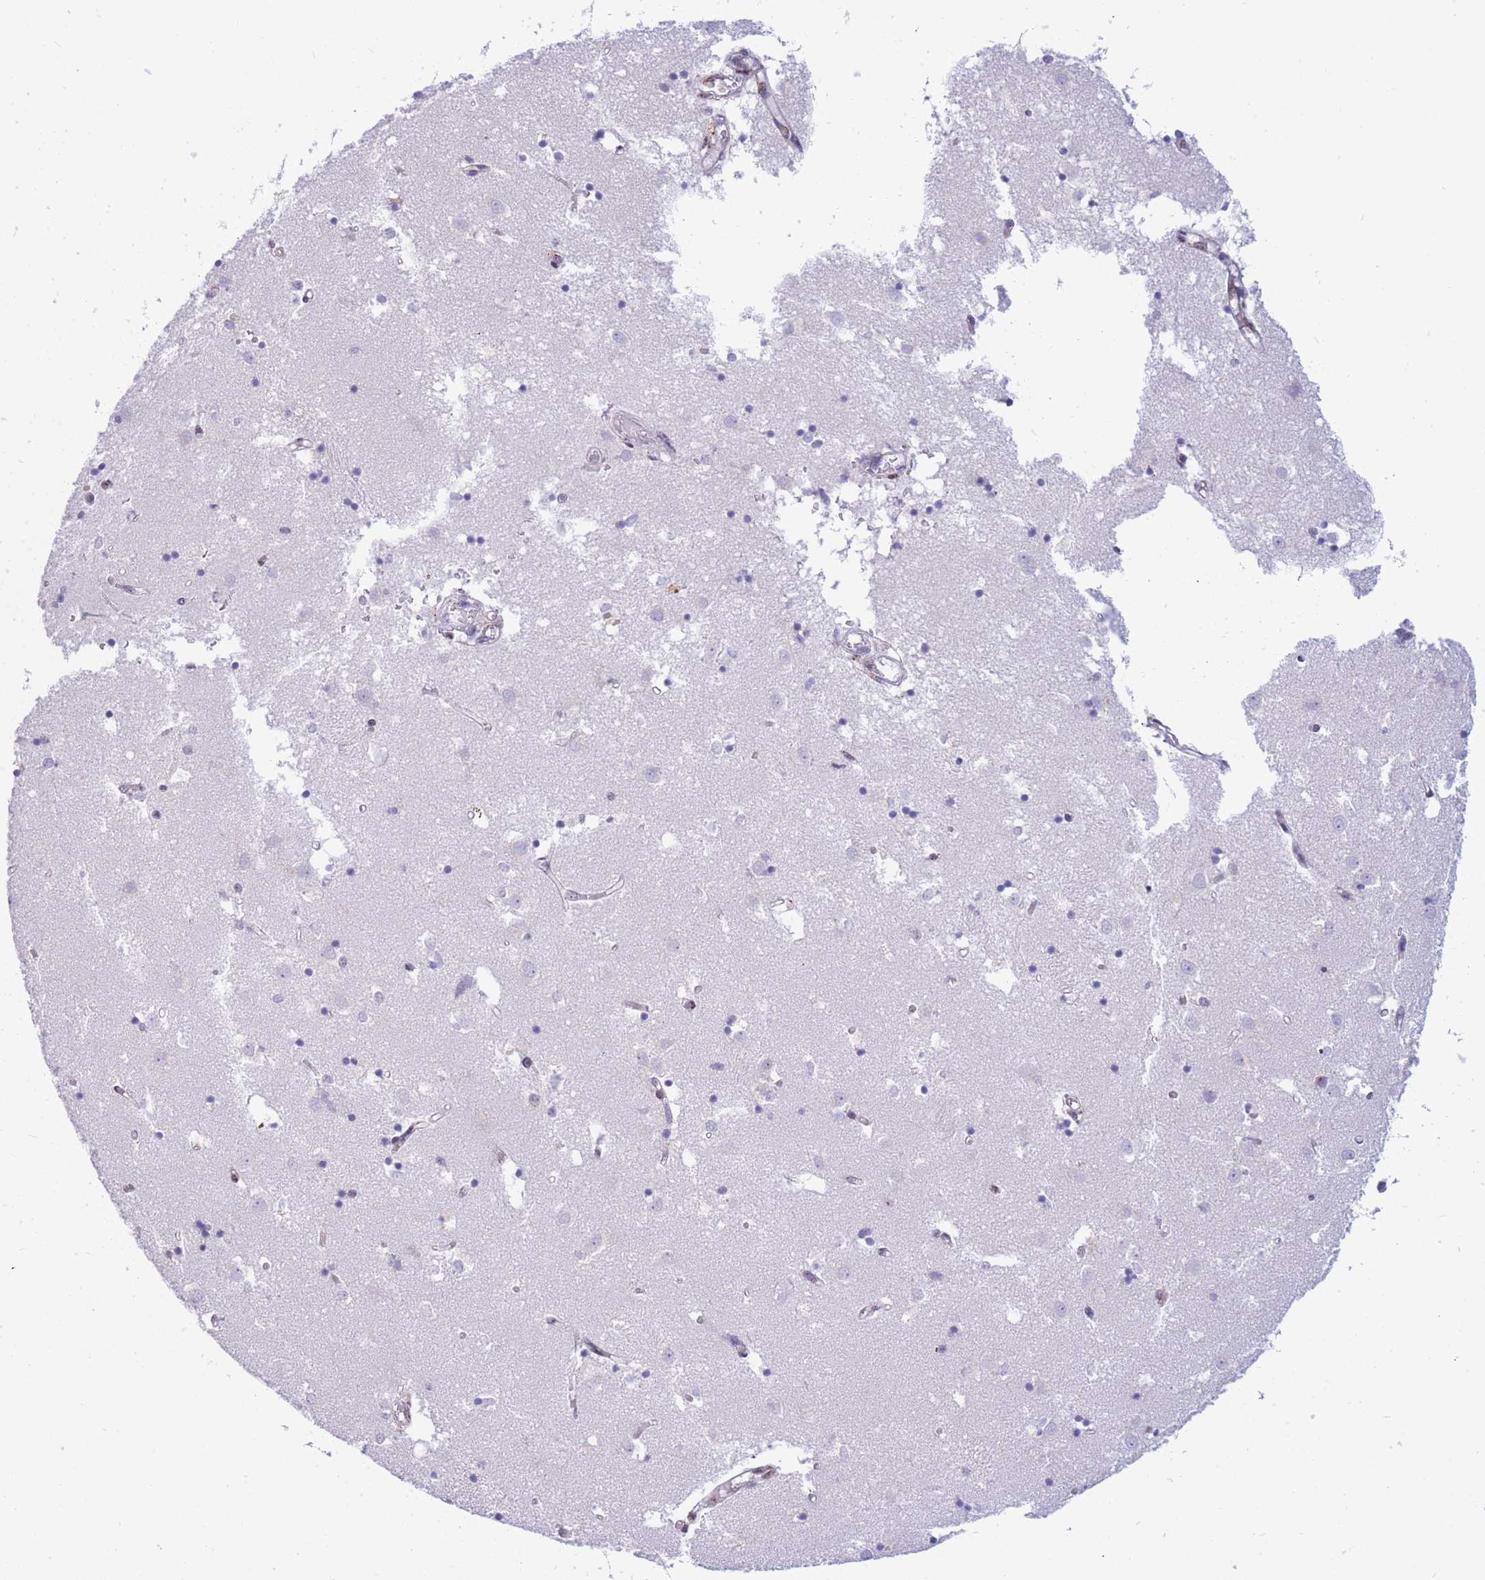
{"staining": {"intensity": "negative", "quantity": "none", "location": "none"}, "tissue": "caudate", "cell_type": "Glial cells", "image_type": "normal", "snomed": [{"axis": "morphology", "description": "Normal tissue, NOS"}, {"axis": "topography", "description": "Lateral ventricle wall"}], "caption": "IHC of normal caudate shows no positivity in glial cells. (IHC, brightfield microscopy, high magnification).", "gene": "FAM153A", "patient": {"sex": "male", "age": 70}}